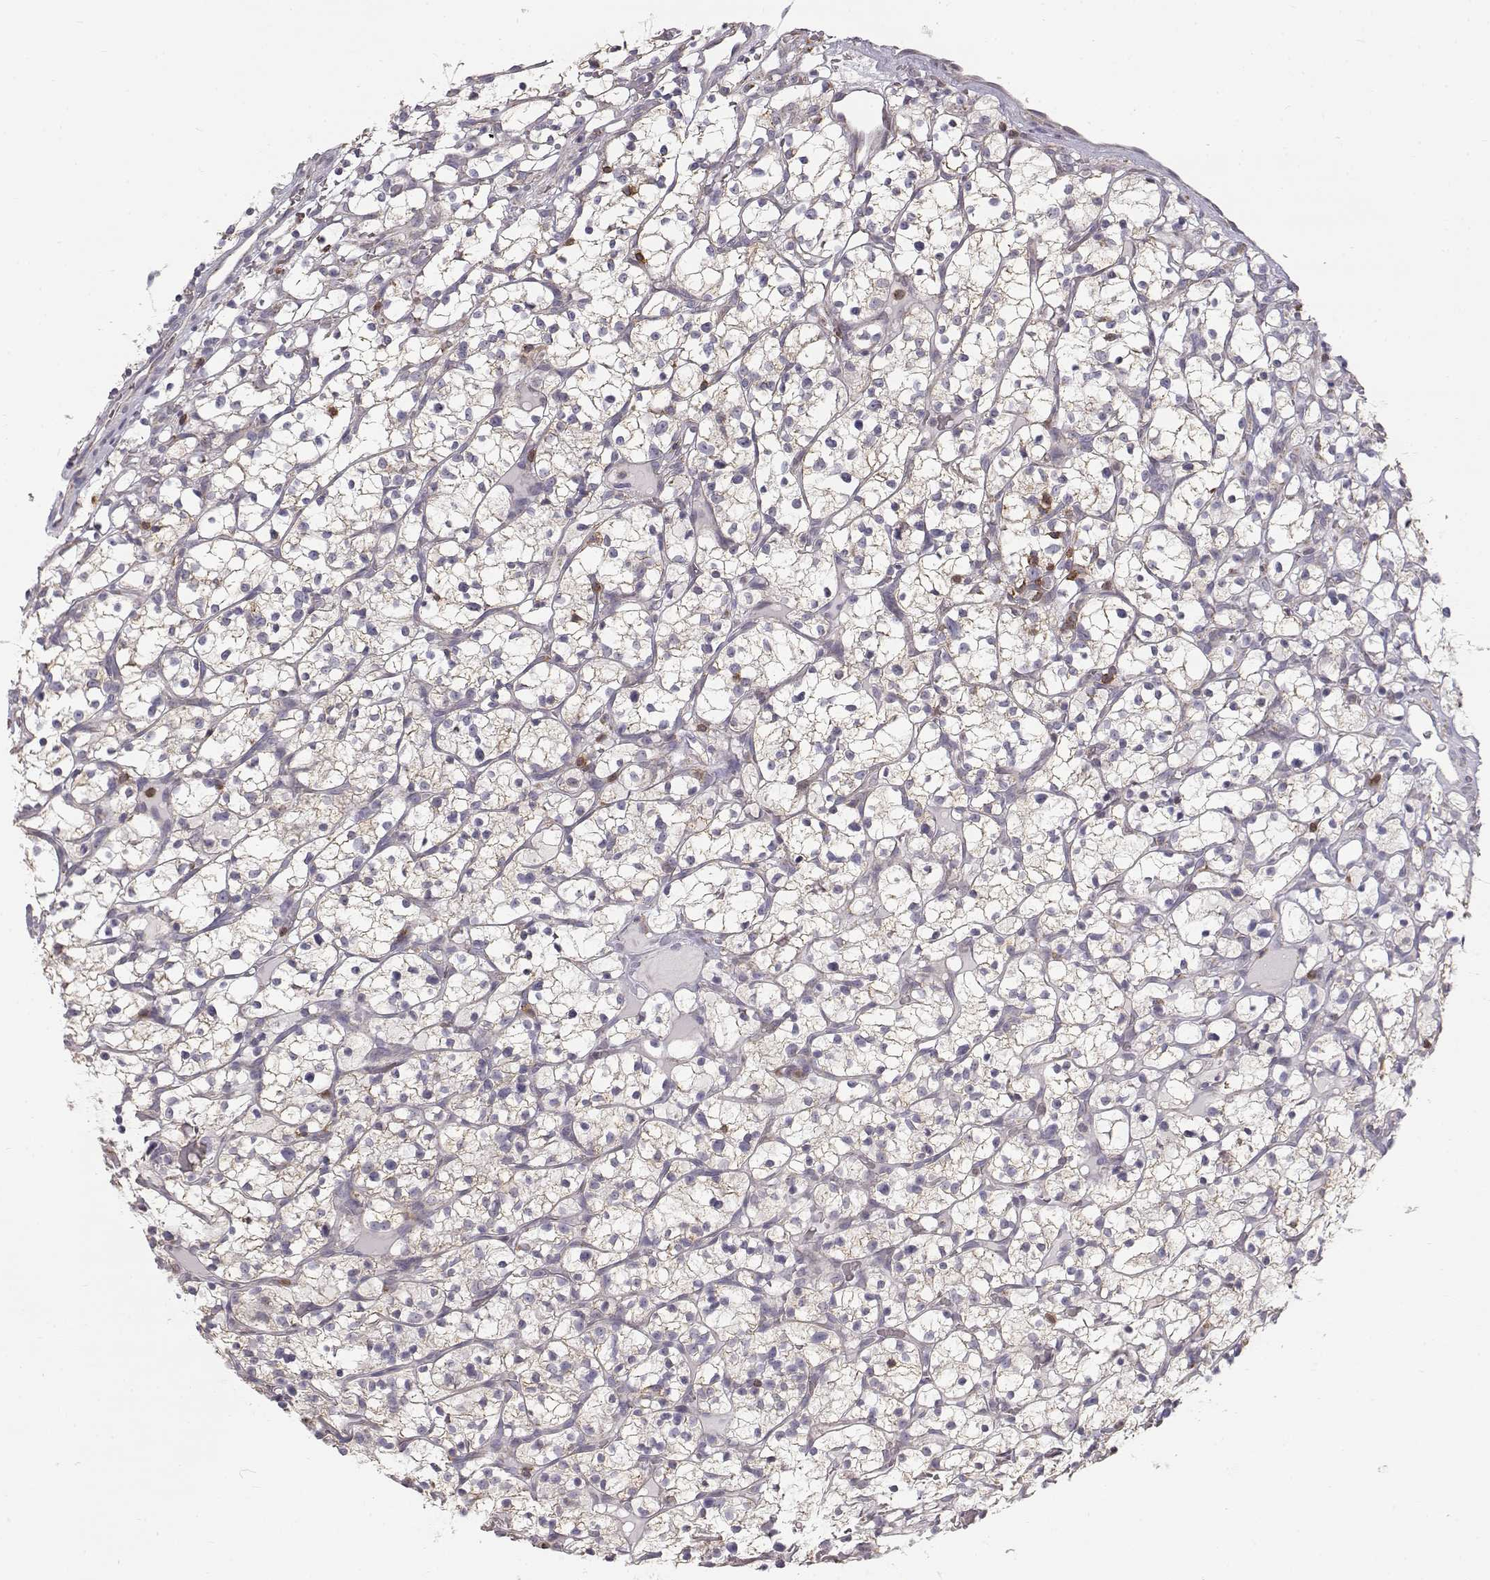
{"staining": {"intensity": "weak", "quantity": ">75%", "location": "cytoplasmic/membranous"}, "tissue": "renal cancer", "cell_type": "Tumor cells", "image_type": "cancer", "snomed": [{"axis": "morphology", "description": "Adenocarcinoma, NOS"}, {"axis": "topography", "description": "Kidney"}], "caption": "Immunohistochemical staining of human renal cancer reveals low levels of weak cytoplasmic/membranous positivity in about >75% of tumor cells. Nuclei are stained in blue.", "gene": "GRAP2", "patient": {"sex": "female", "age": 64}}